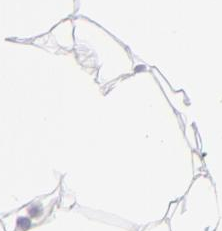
{"staining": {"intensity": "negative", "quantity": "none", "location": "none"}, "tissue": "adipose tissue", "cell_type": "Adipocytes", "image_type": "normal", "snomed": [{"axis": "morphology", "description": "Normal tissue, NOS"}, {"axis": "morphology", "description": "Duct carcinoma"}, {"axis": "topography", "description": "Breast"}, {"axis": "topography", "description": "Adipose tissue"}], "caption": "An immunohistochemistry (IHC) photomicrograph of normal adipose tissue is shown. There is no staining in adipocytes of adipose tissue.", "gene": "CD72", "patient": {"sex": "female", "age": 37}}